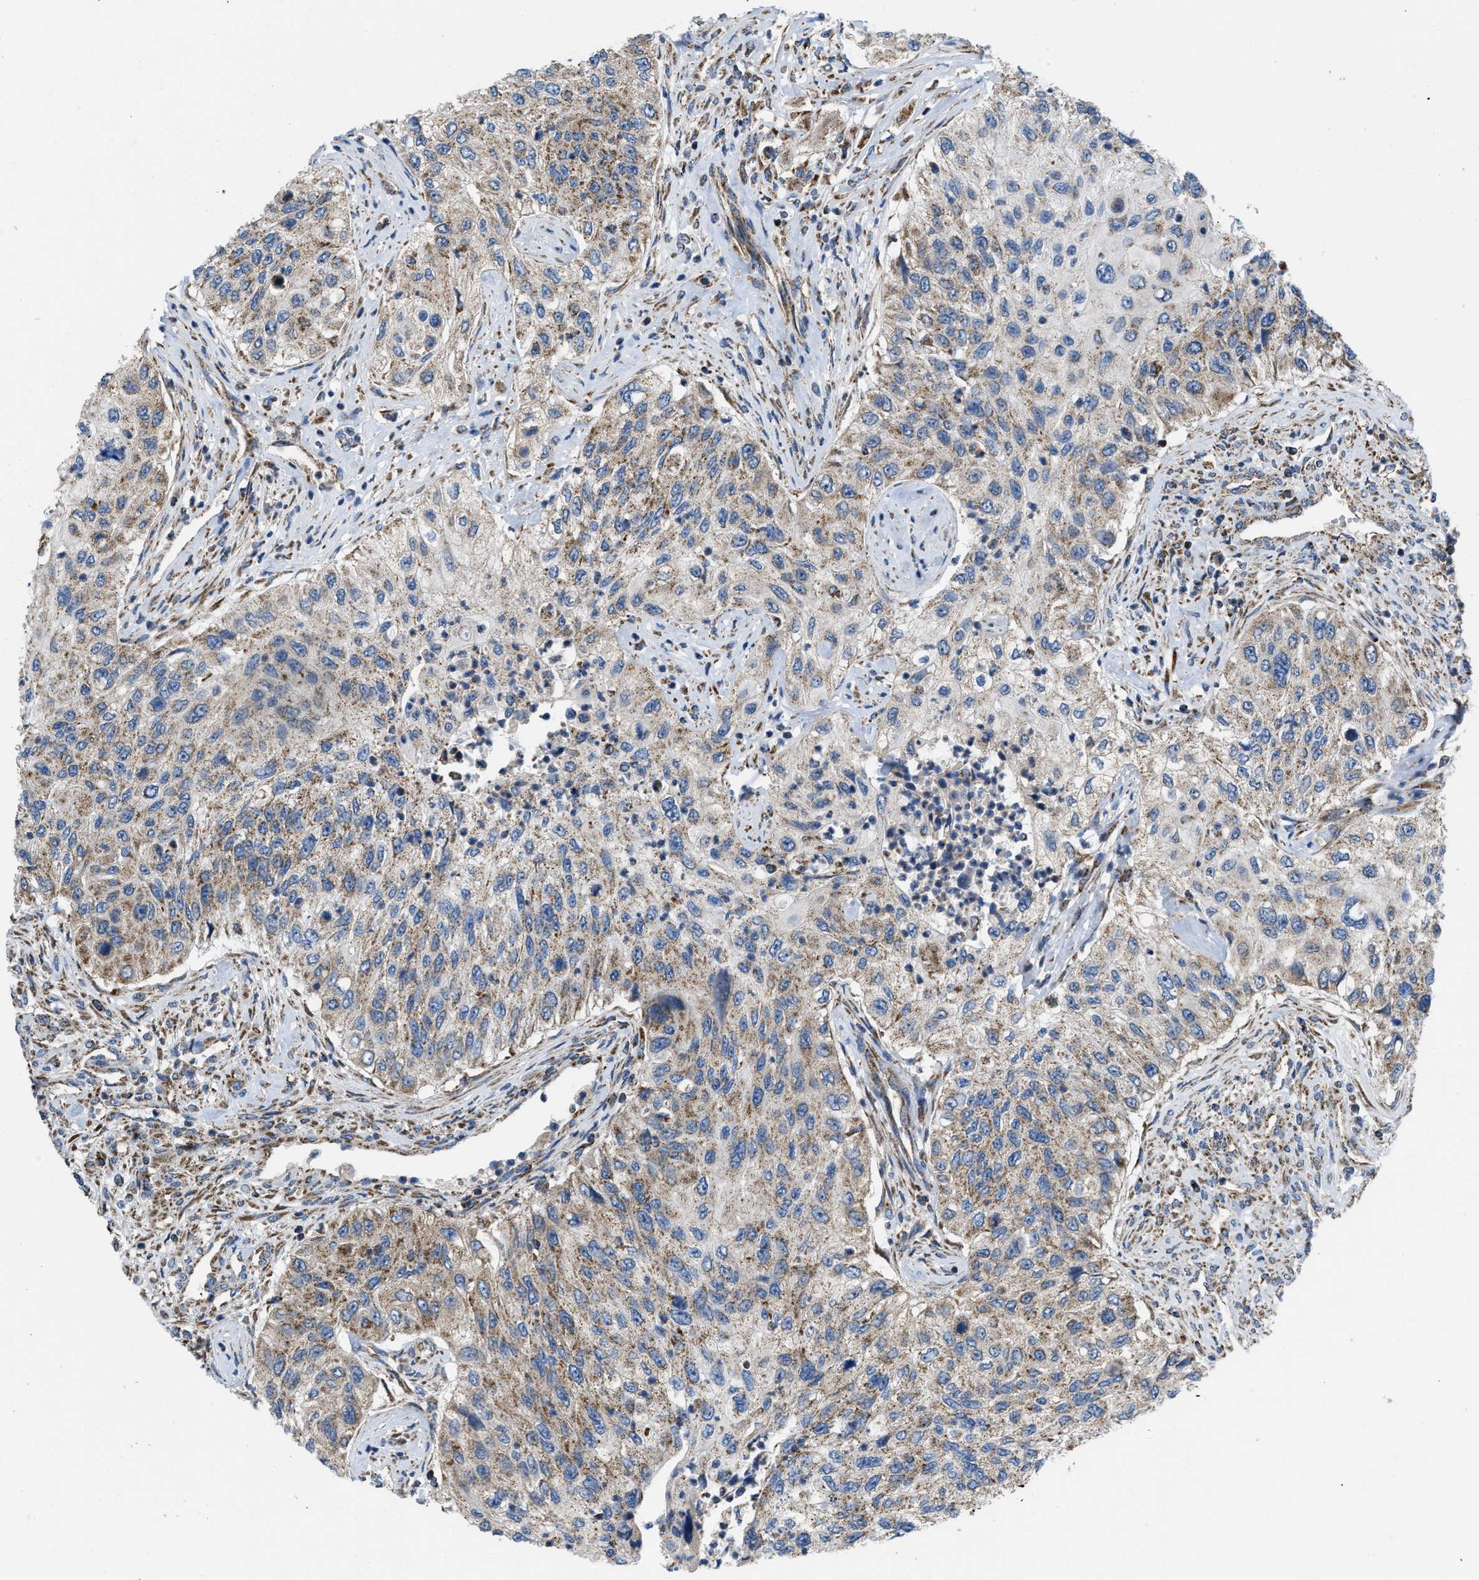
{"staining": {"intensity": "moderate", "quantity": ">75%", "location": "cytoplasmic/membranous"}, "tissue": "urothelial cancer", "cell_type": "Tumor cells", "image_type": "cancer", "snomed": [{"axis": "morphology", "description": "Urothelial carcinoma, High grade"}, {"axis": "topography", "description": "Urinary bladder"}], "caption": "Urothelial cancer was stained to show a protein in brown. There is medium levels of moderate cytoplasmic/membranous positivity in approximately >75% of tumor cells.", "gene": "OPTN", "patient": {"sex": "female", "age": 60}}